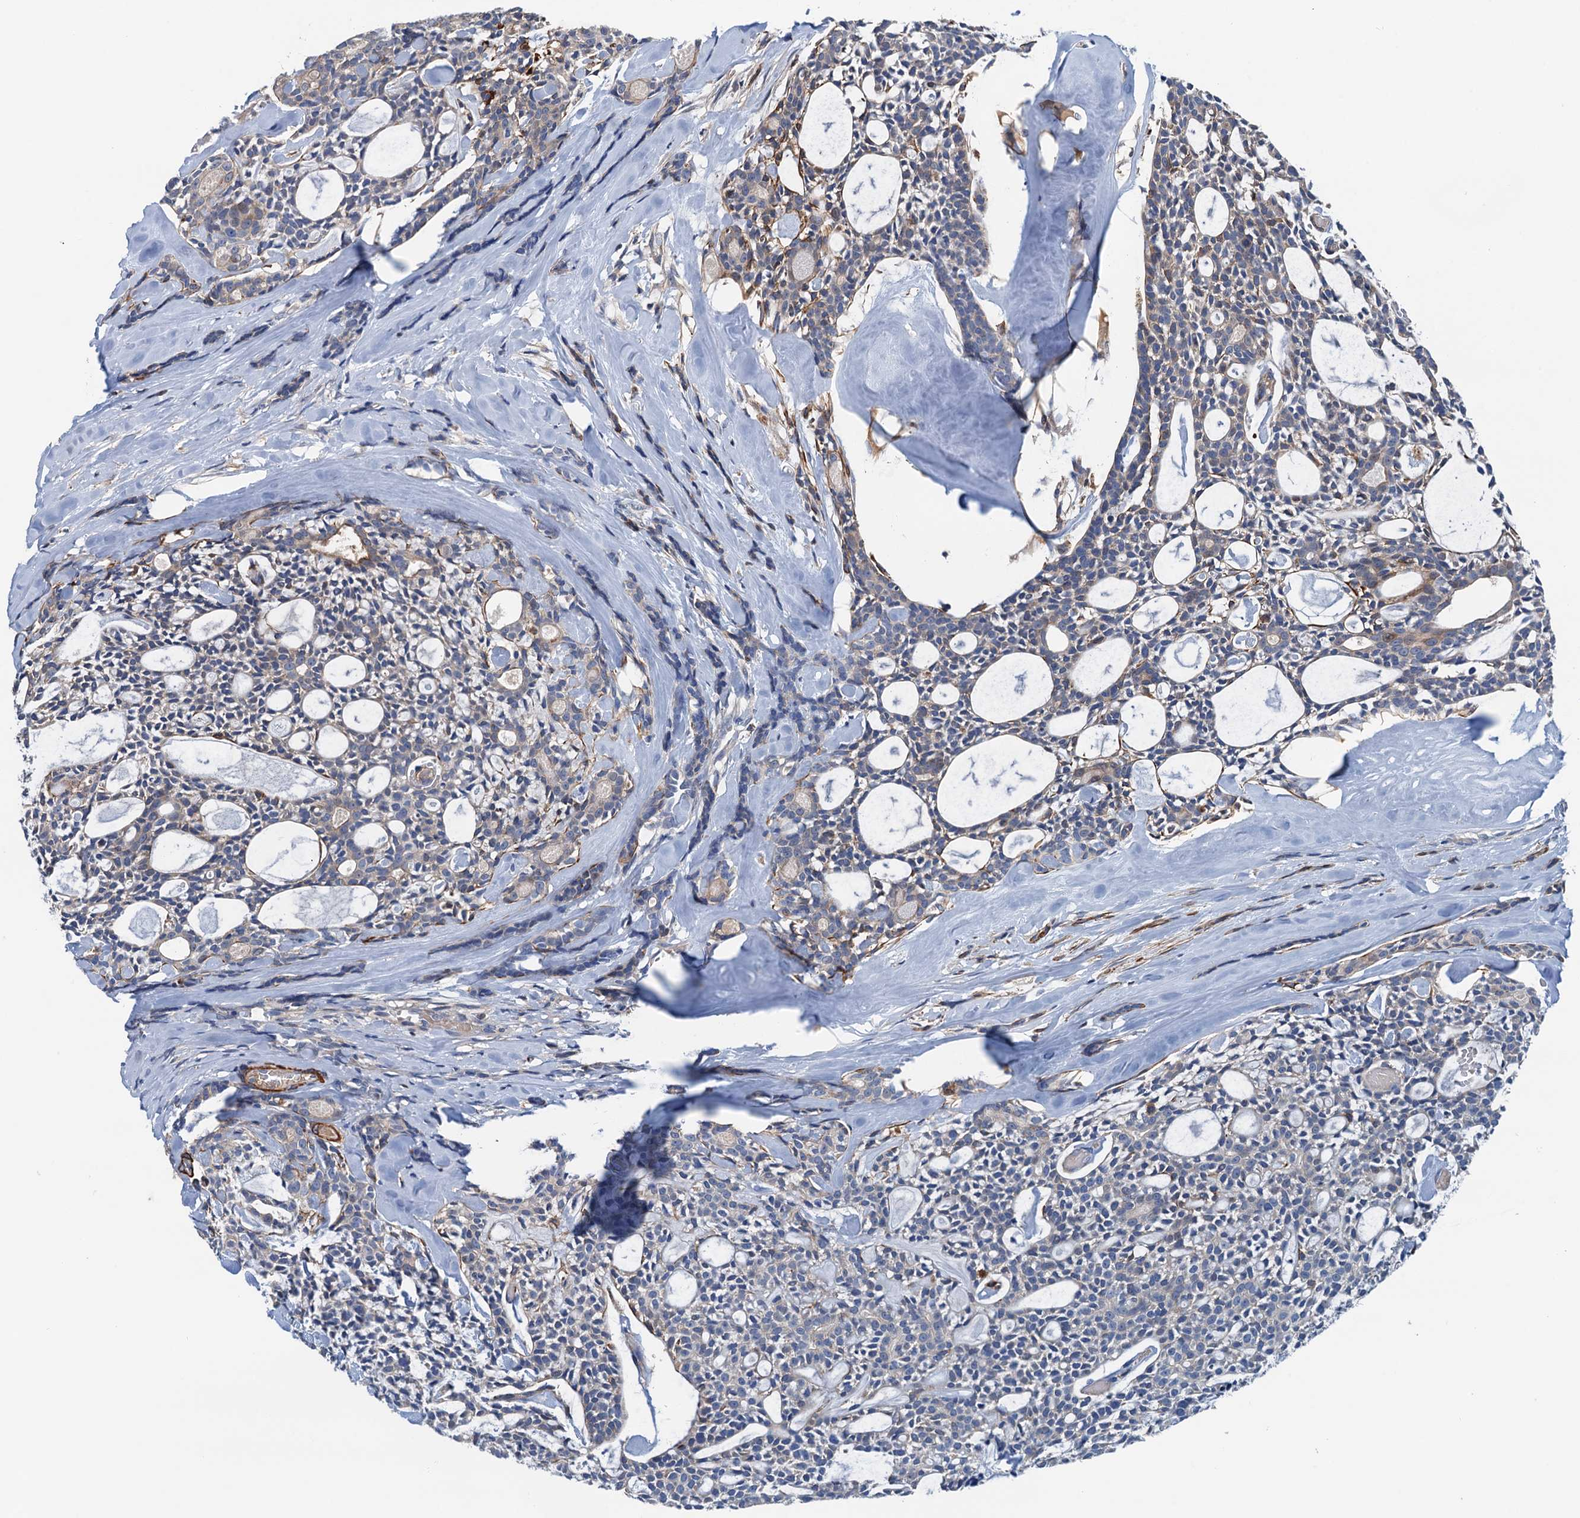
{"staining": {"intensity": "weak", "quantity": "<25%", "location": "cytoplasmic/membranous"}, "tissue": "head and neck cancer", "cell_type": "Tumor cells", "image_type": "cancer", "snomed": [{"axis": "morphology", "description": "Adenocarcinoma, NOS"}, {"axis": "topography", "description": "Salivary gland"}, {"axis": "topography", "description": "Head-Neck"}], "caption": "Immunohistochemical staining of adenocarcinoma (head and neck) displays no significant expression in tumor cells.", "gene": "CSTPP1", "patient": {"sex": "male", "age": 55}}